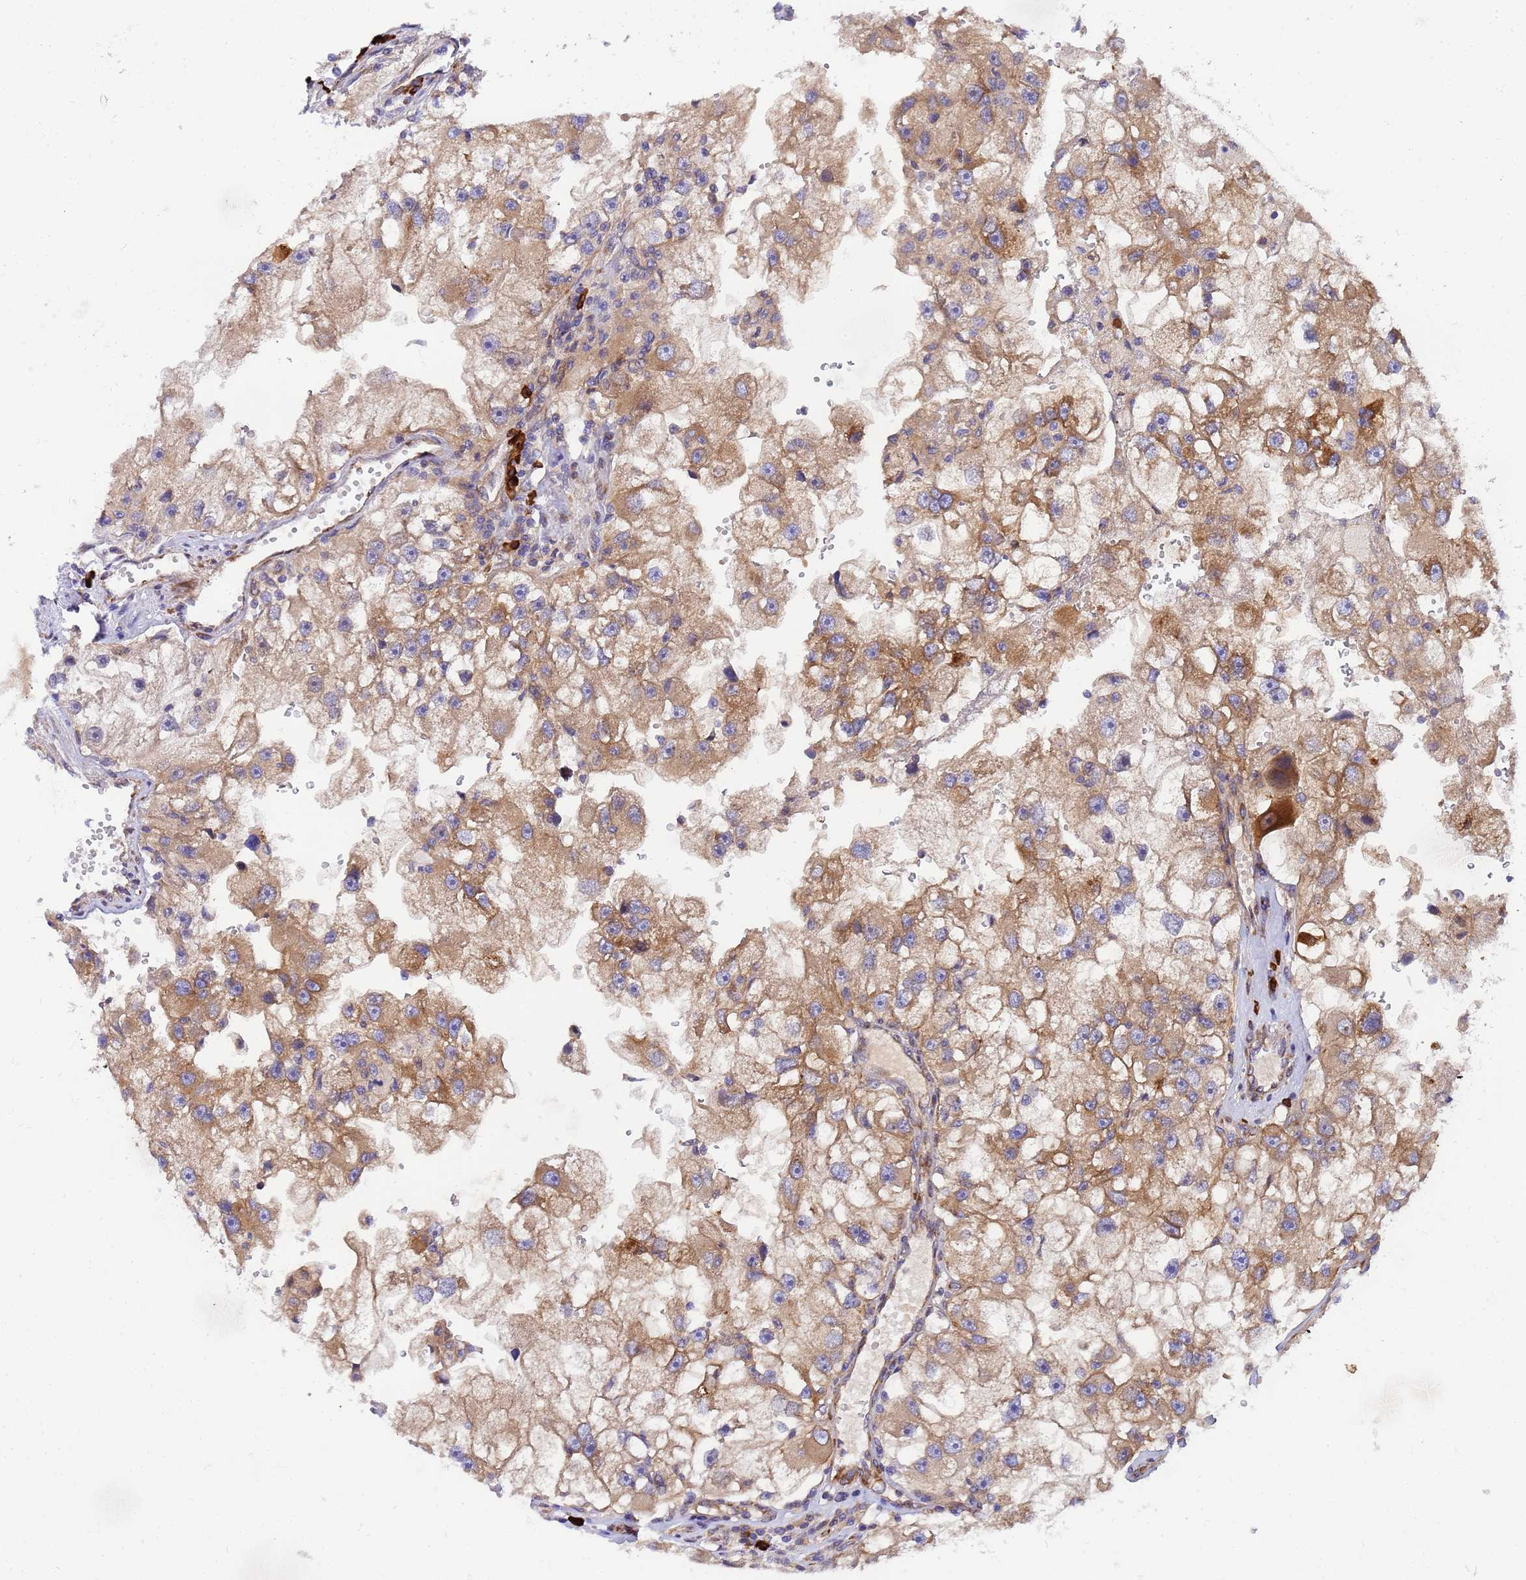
{"staining": {"intensity": "moderate", "quantity": ">75%", "location": "cytoplasmic/membranous"}, "tissue": "renal cancer", "cell_type": "Tumor cells", "image_type": "cancer", "snomed": [{"axis": "morphology", "description": "Adenocarcinoma, NOS"}, {"axis": "topography", "description": "Kidney"}], "caption": "Human renal adenocarcinoma stained for a protein (brown) demonstrates moderate cytoplasmic/membranous positive expression in about >75% of tumor cells.", "gene": "POM121", "patient": {"sex": "male", "age": 63}}